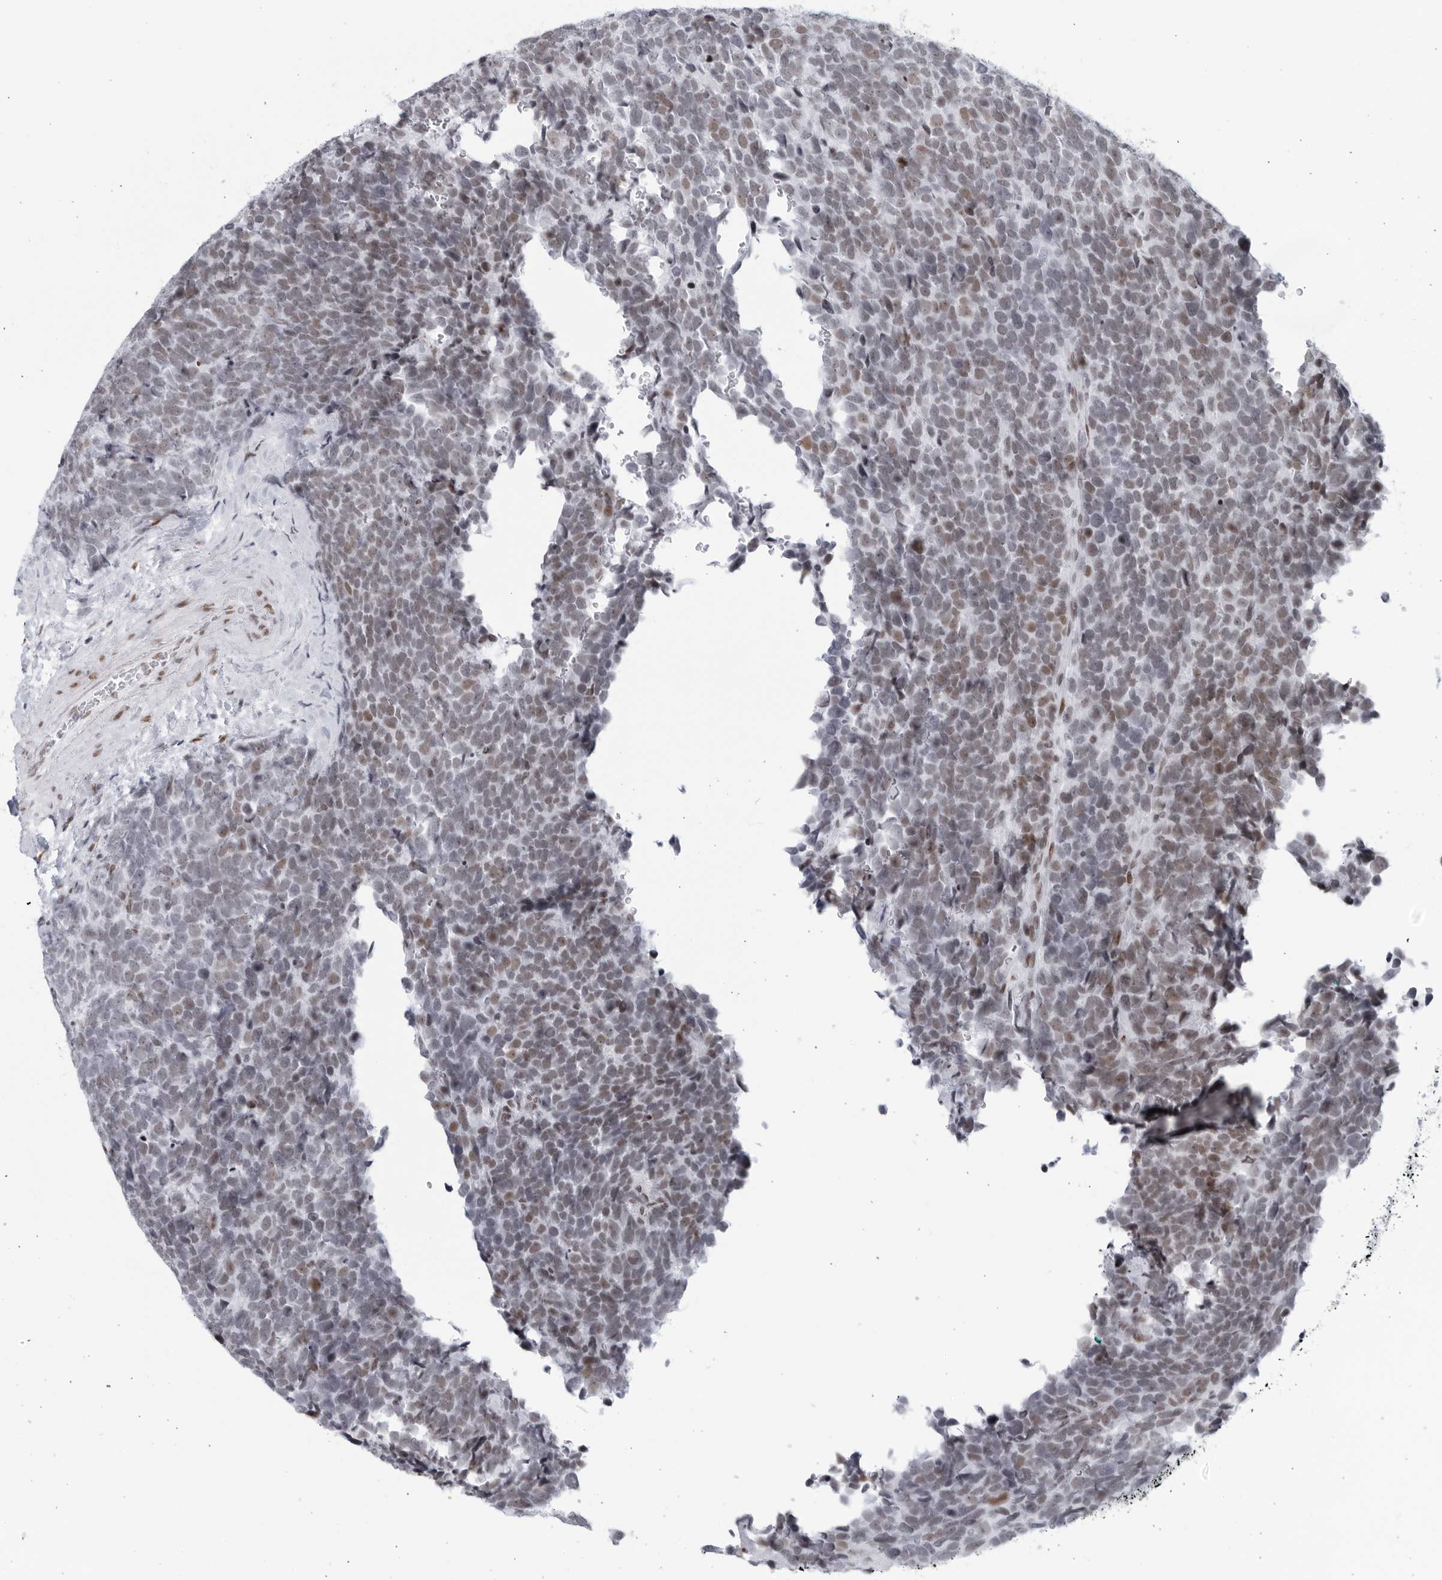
{"staining": {"intensity": "moderate", "quantity": "<25%", "location": "nuclear"}, "tissue": "urothelial cancer", "cell_type": "Tumor cells", "image_type": "cancer", "snomed": [{"axis": "morphology", "description": "Urothelial carcinoma, High grade"}, {"axis": "topography", "description": "Urinary bladder"}], "caption": "Immunohistochemical staining of human high-grade urothelial carcinoma demonstrates moderate nuclear protein staining in about <25% of tumor cells.", "gene": "HP1BP3", "patient": {"sex": "female", "age": 82}}